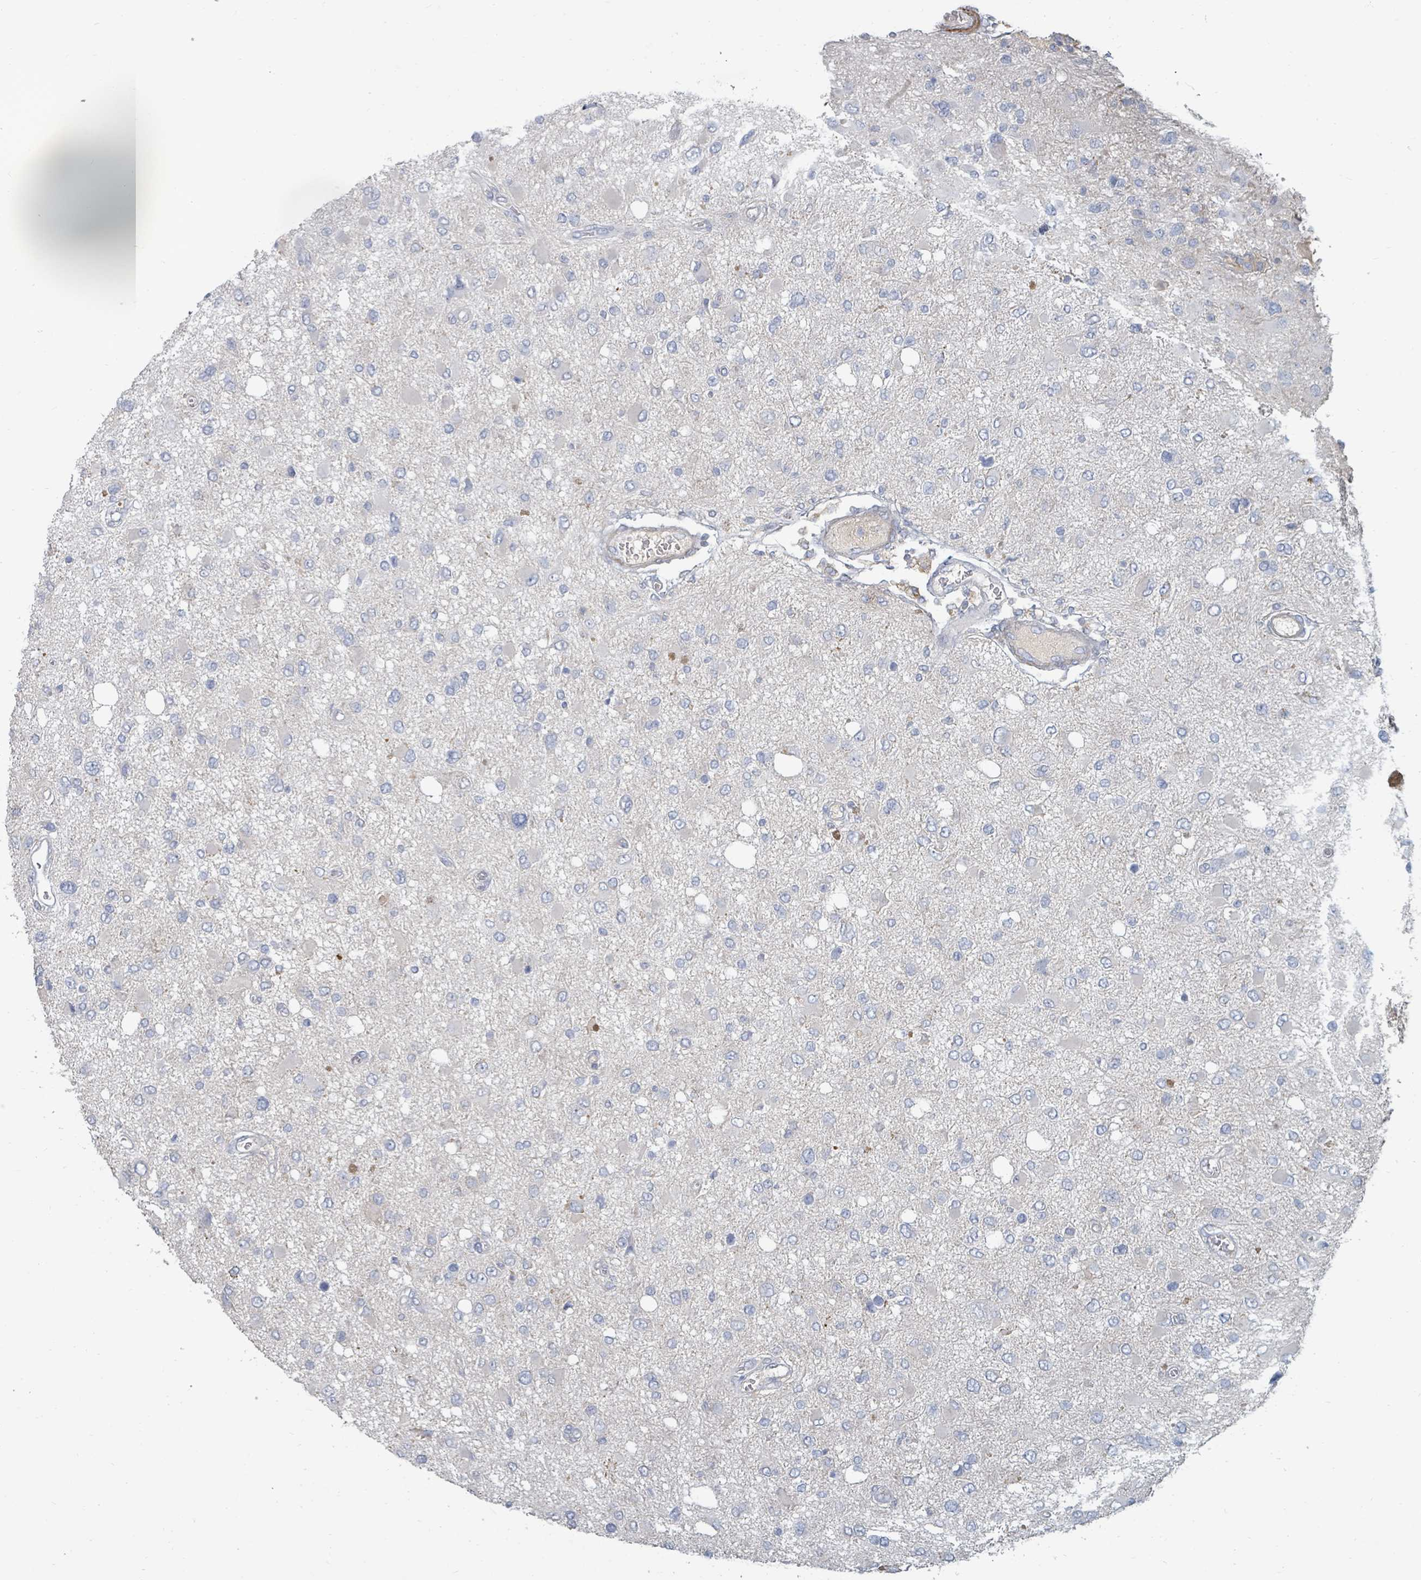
{"staining": {"intensity": "negative", "quantity": "none", "location": "none"}, "tissue": "glioma", "cell_type": "Tumor cells", "image_type": "cancer", "snomed": [{"axis": "morphology", "description": "Glioma, malignant, High grade"}, {"axis": "topography", "description": "Brain"}], "caption": "Tumor cells show no significant positivity in glioma.", "gene": "ARGFX", "patient": {"sex": "male", "age": 53}}